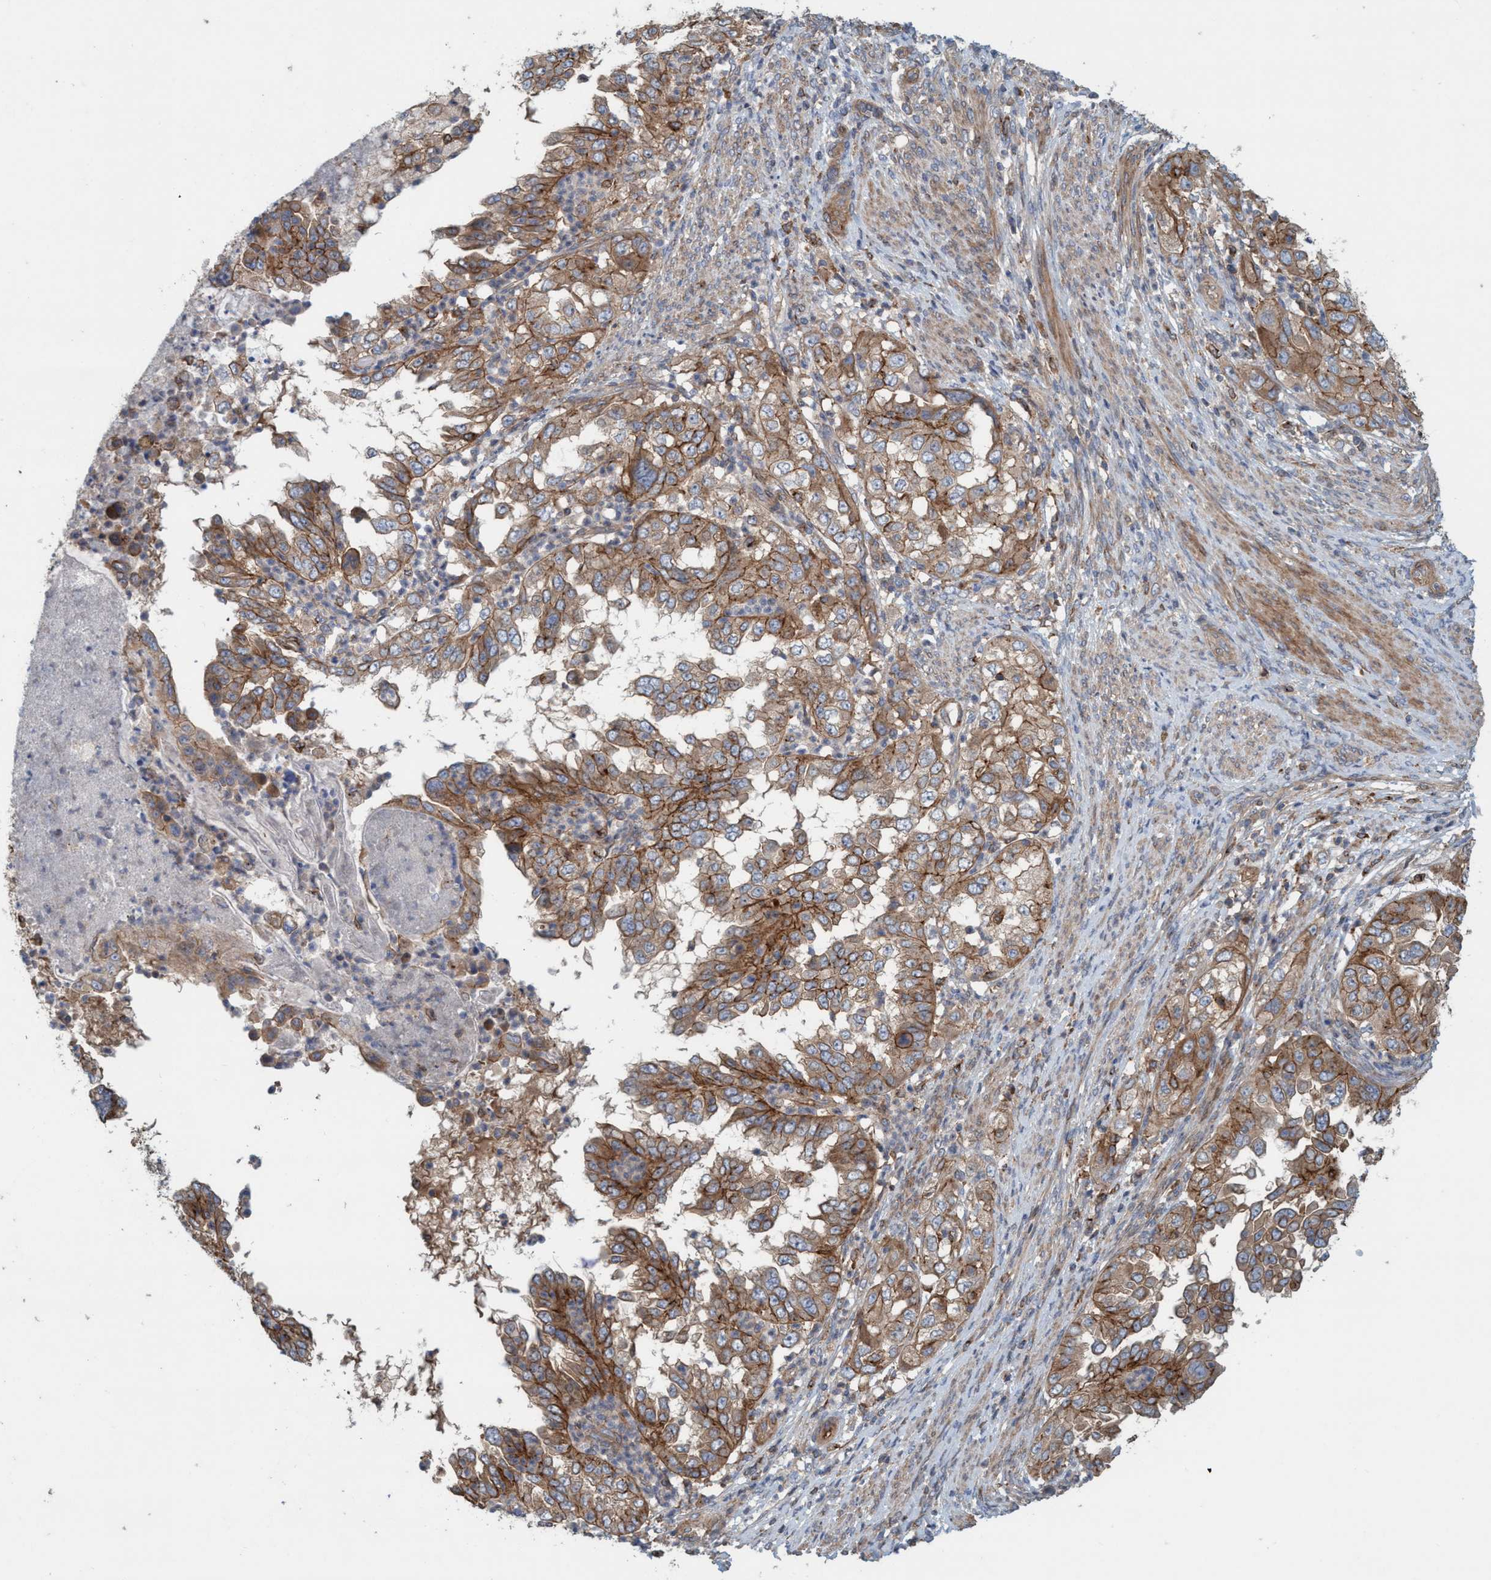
{"staining": {"intensity": "strong", "quantity": ">75%", "location": "cytoplasmic/membranous"}, "tissue": "endometrial cancer", "cell_type": "Tumor cells", "image_type": "cancer", "snomed": [{"axis": "morphology", "description": "Adenocarcinoma, NOS"}, {"axis": "topography", "description": "Endometrium"}], "caption": "This is a photomicrograph of immunohistochemistry staining of endometrial adenocarcinoma, which shows strong staining in the cytoplasmic/membranous of tumor cells.", "gene": "SPECC1", "patient": {"sex": "female", "age": 85}}